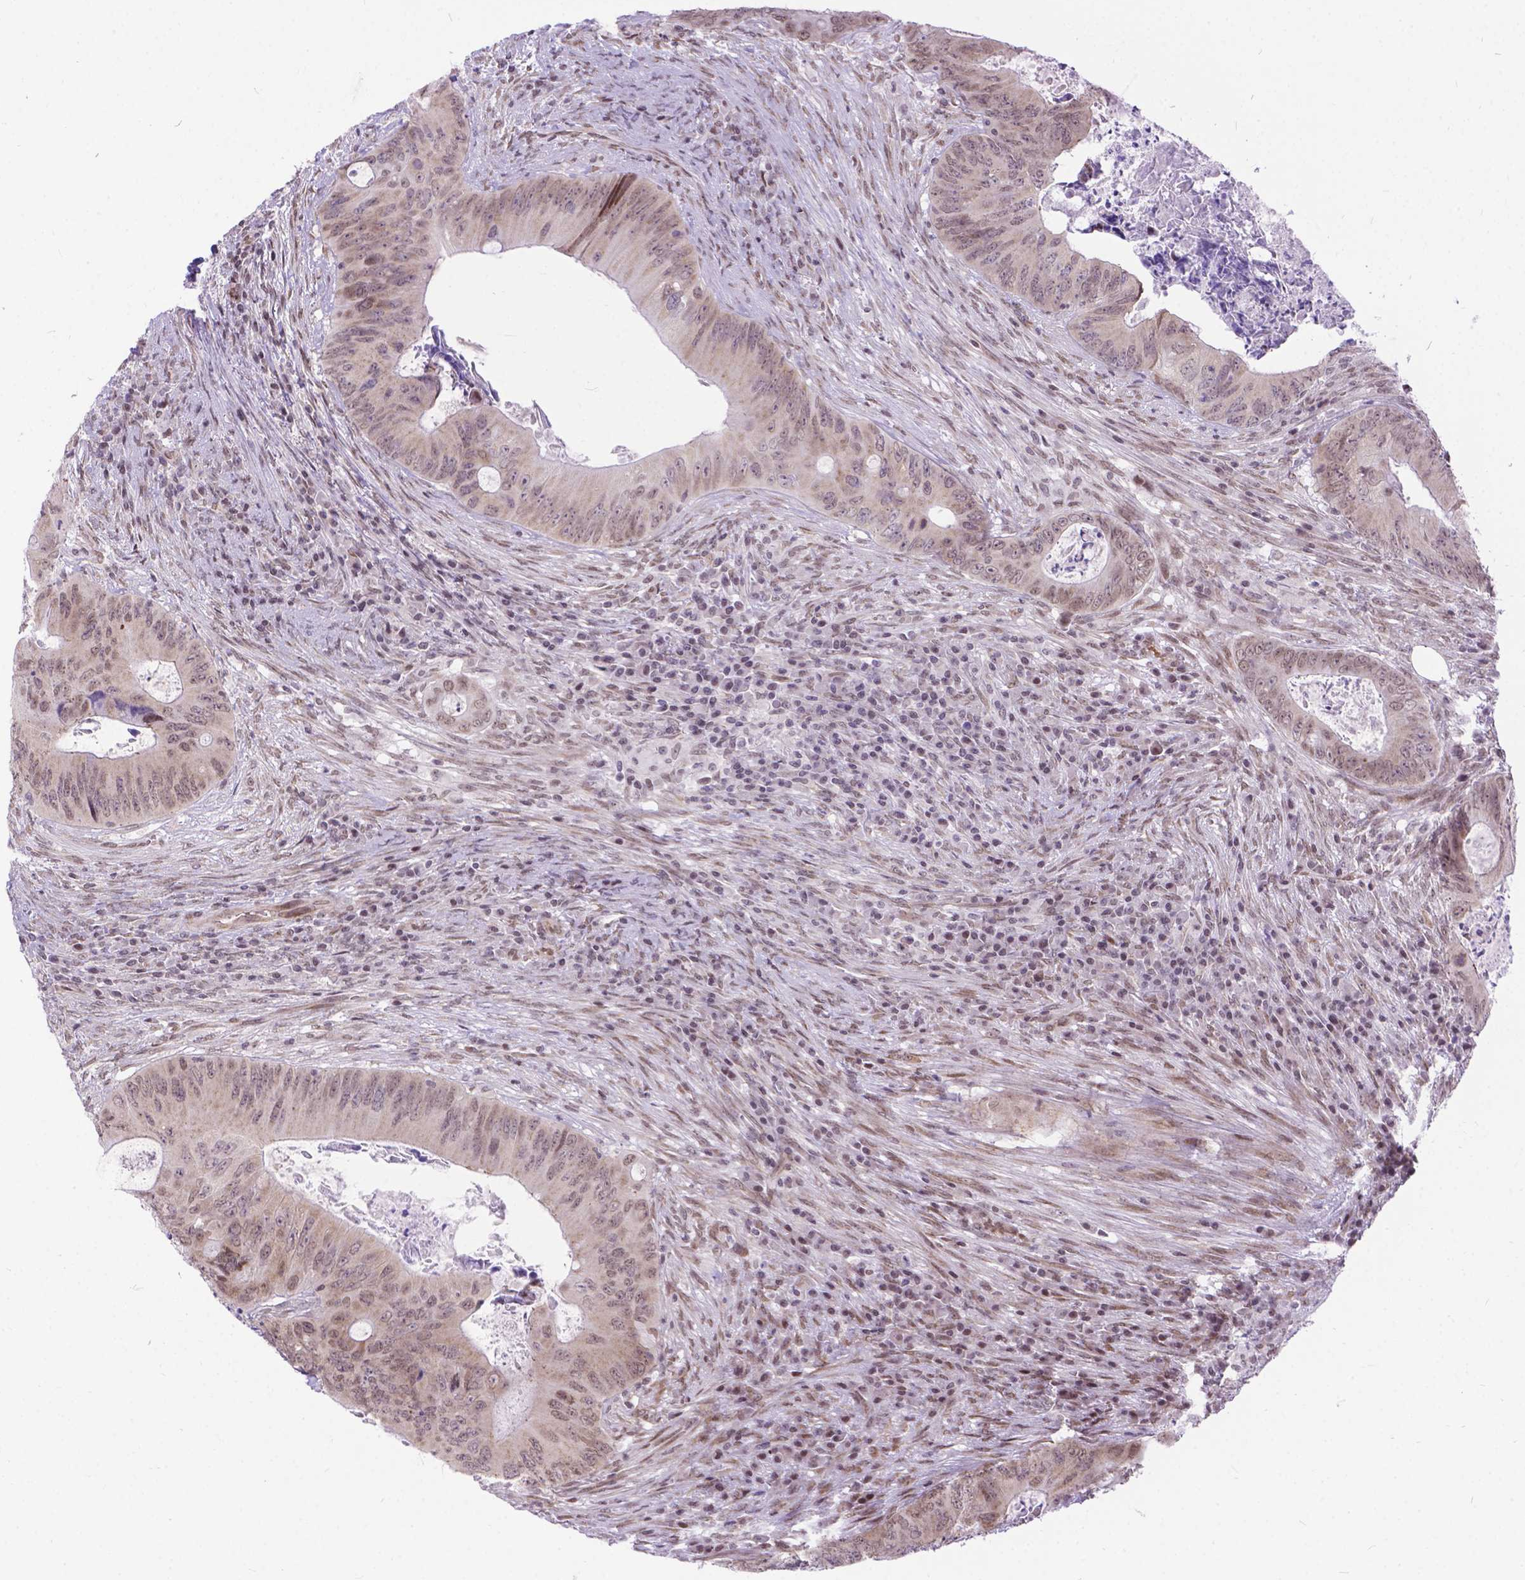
{"staining": {"intensity": "weak", "quantity": ">75%", "location": "cytoplasmic/membranous,nuclear"}, "tissue": "colorectal cancer", "cell_type": "Tumor cells", "image_type": "cancer", "snomed": [{"axis": "morphology", "description": "Adenocarcinoma, NOS"}, {"axis": "topography", "description": "Colon"}], "caption": "Tumor cells exhibit low levels of weak cytoplasmic/membranous and nuclear positivity in approximately >75% of cells in colorectal adenocarcinoma.", "gene": "FAM124B", "patient": {"sex": "female", "age": 74}}